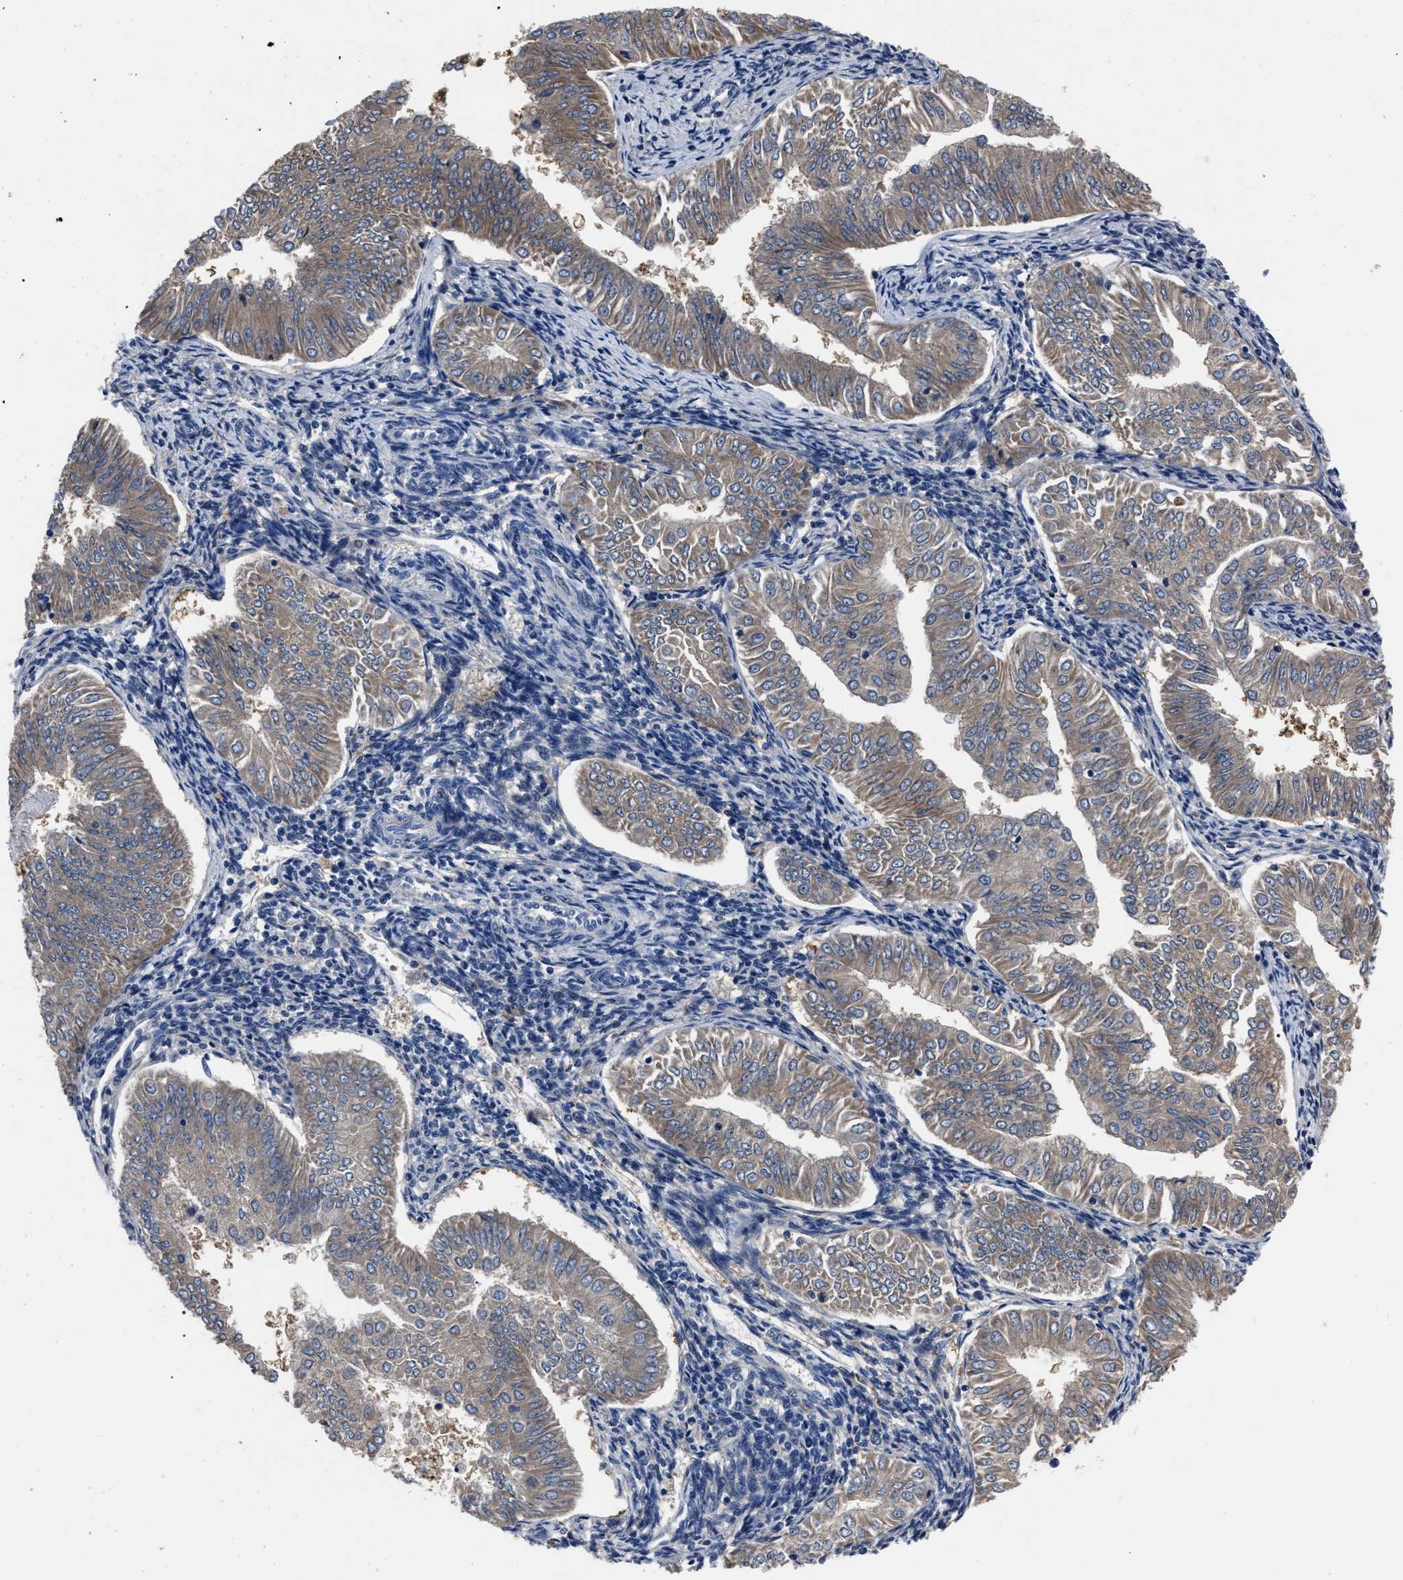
{"staining": {"intensity": "weak", "quantity": ">75%", "location": "cytoplasmic/membranous"}, "tissue": "endometrial cancer", "cell_type": "Tumor cells", "image_type": "cancer", "snomed": [{"axis": "morphology", "description": "Normal tissue, NOS"}, {"axis": "morphology", "description": "Adenocarcinoma, NOS"}, {"axis": "topography", "description": "Endometrium"}], "caption": "Immunohistochemistry (IHC) histopathology image of neoplastic tissue: human endometrial cancer (adenocarcinoma) stained using immunohistochemistry (IHC) exhibits low levels of weak protein expression localized specifically in the cytoplasmic/membranous of tumor cells, appearing as a cytoplasmic/membranous brown color.", "gene": "MOV10L1", "patient": {"sex": "female", "age": 53}}